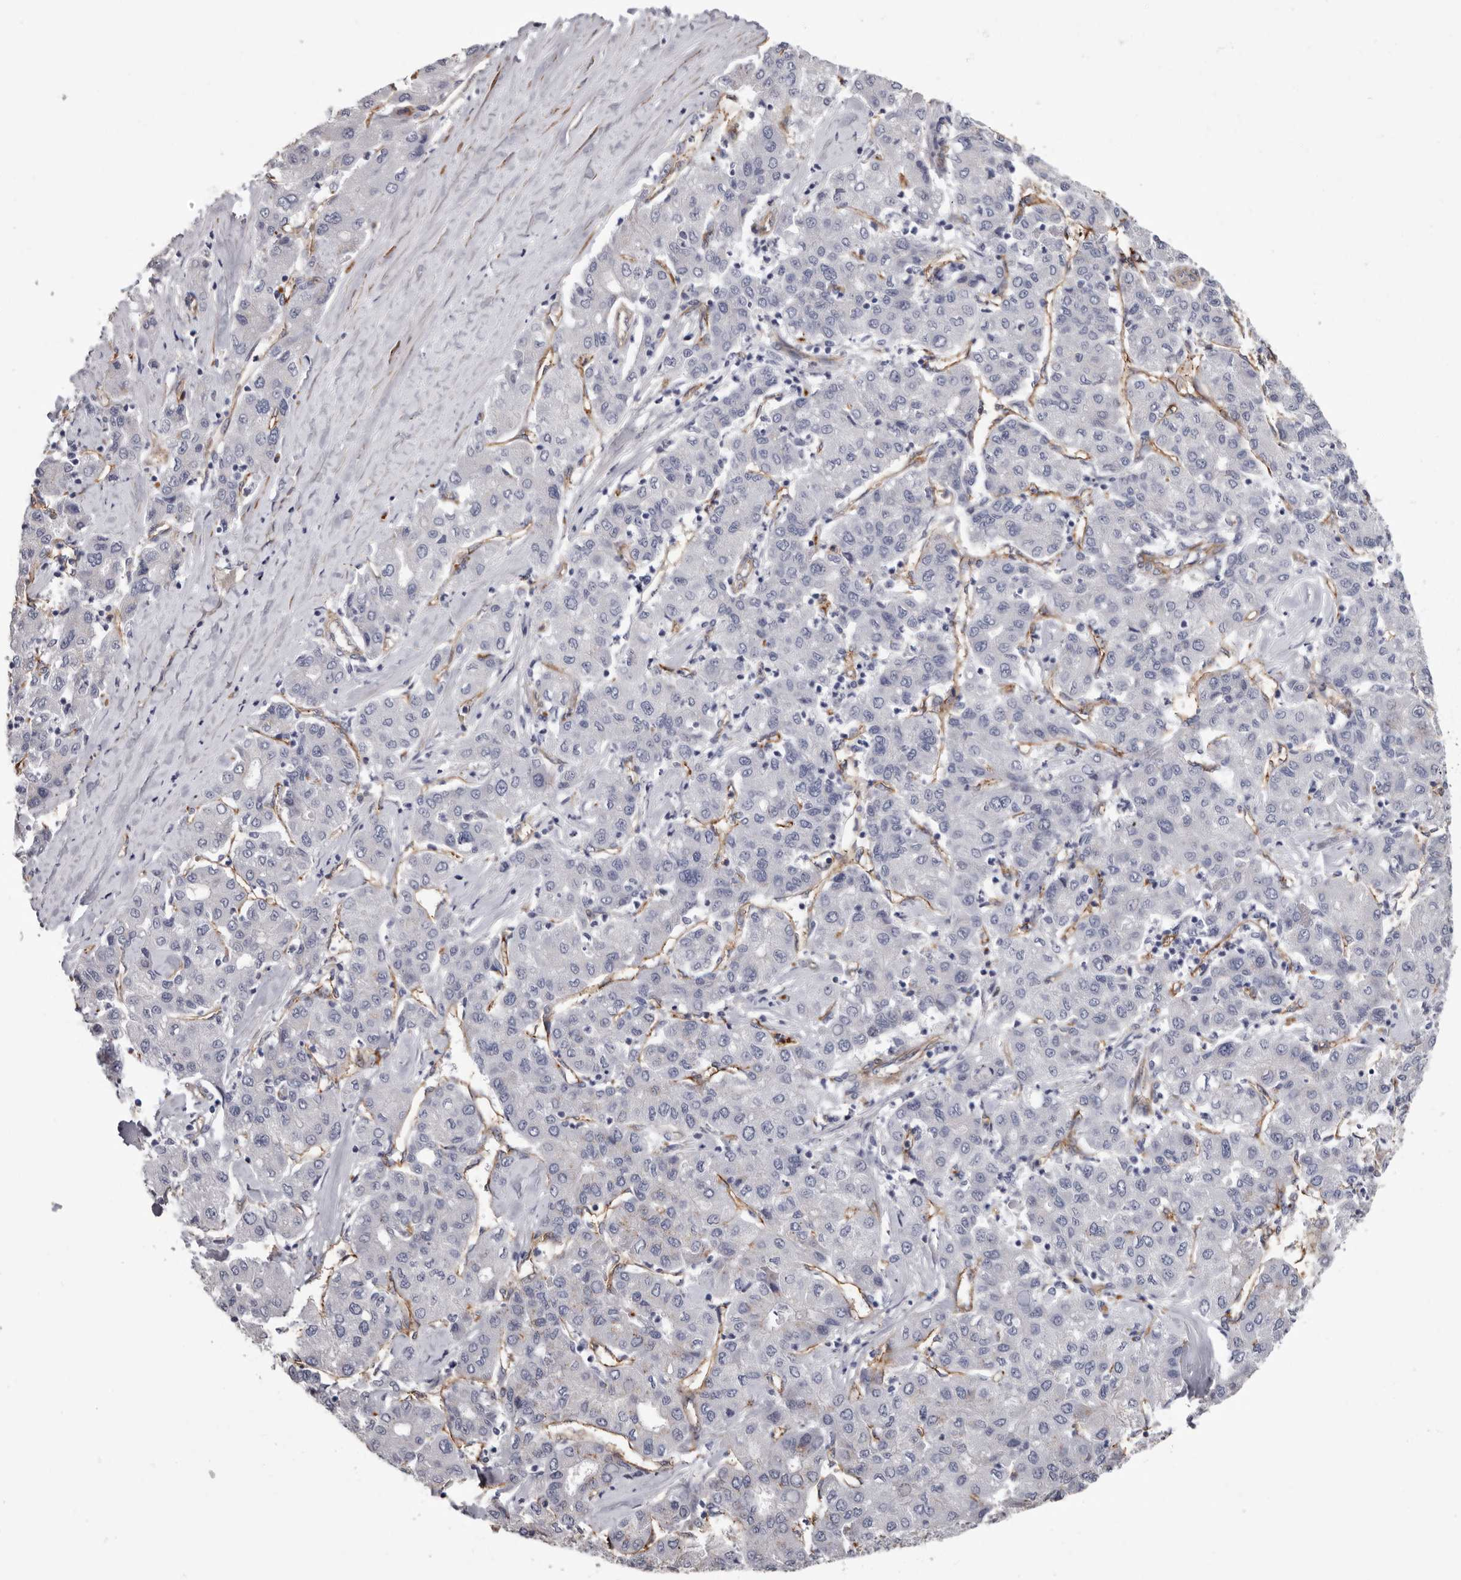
{"staining": {"intensity": "negative", "quantity": "none", "location": "none"}, "tissue": "liver cancer", "cell_type": "Tumor cells", "image_type": "cancer", "snomed": [{"axis": "morphology", "description": "Carcinoma, Hepatocellular, NOS"}, {"axis": "topography", "description": "Liver"}], "caption": "This micrograph is of liver hepatocellular carcinoma stained with IHC to label a protein in brown with the nuclei are counter-stained blue. There is no staining in tumor cells.", "gene": "ADGRL4", "patient": {"sex": "male", "age": 65}}